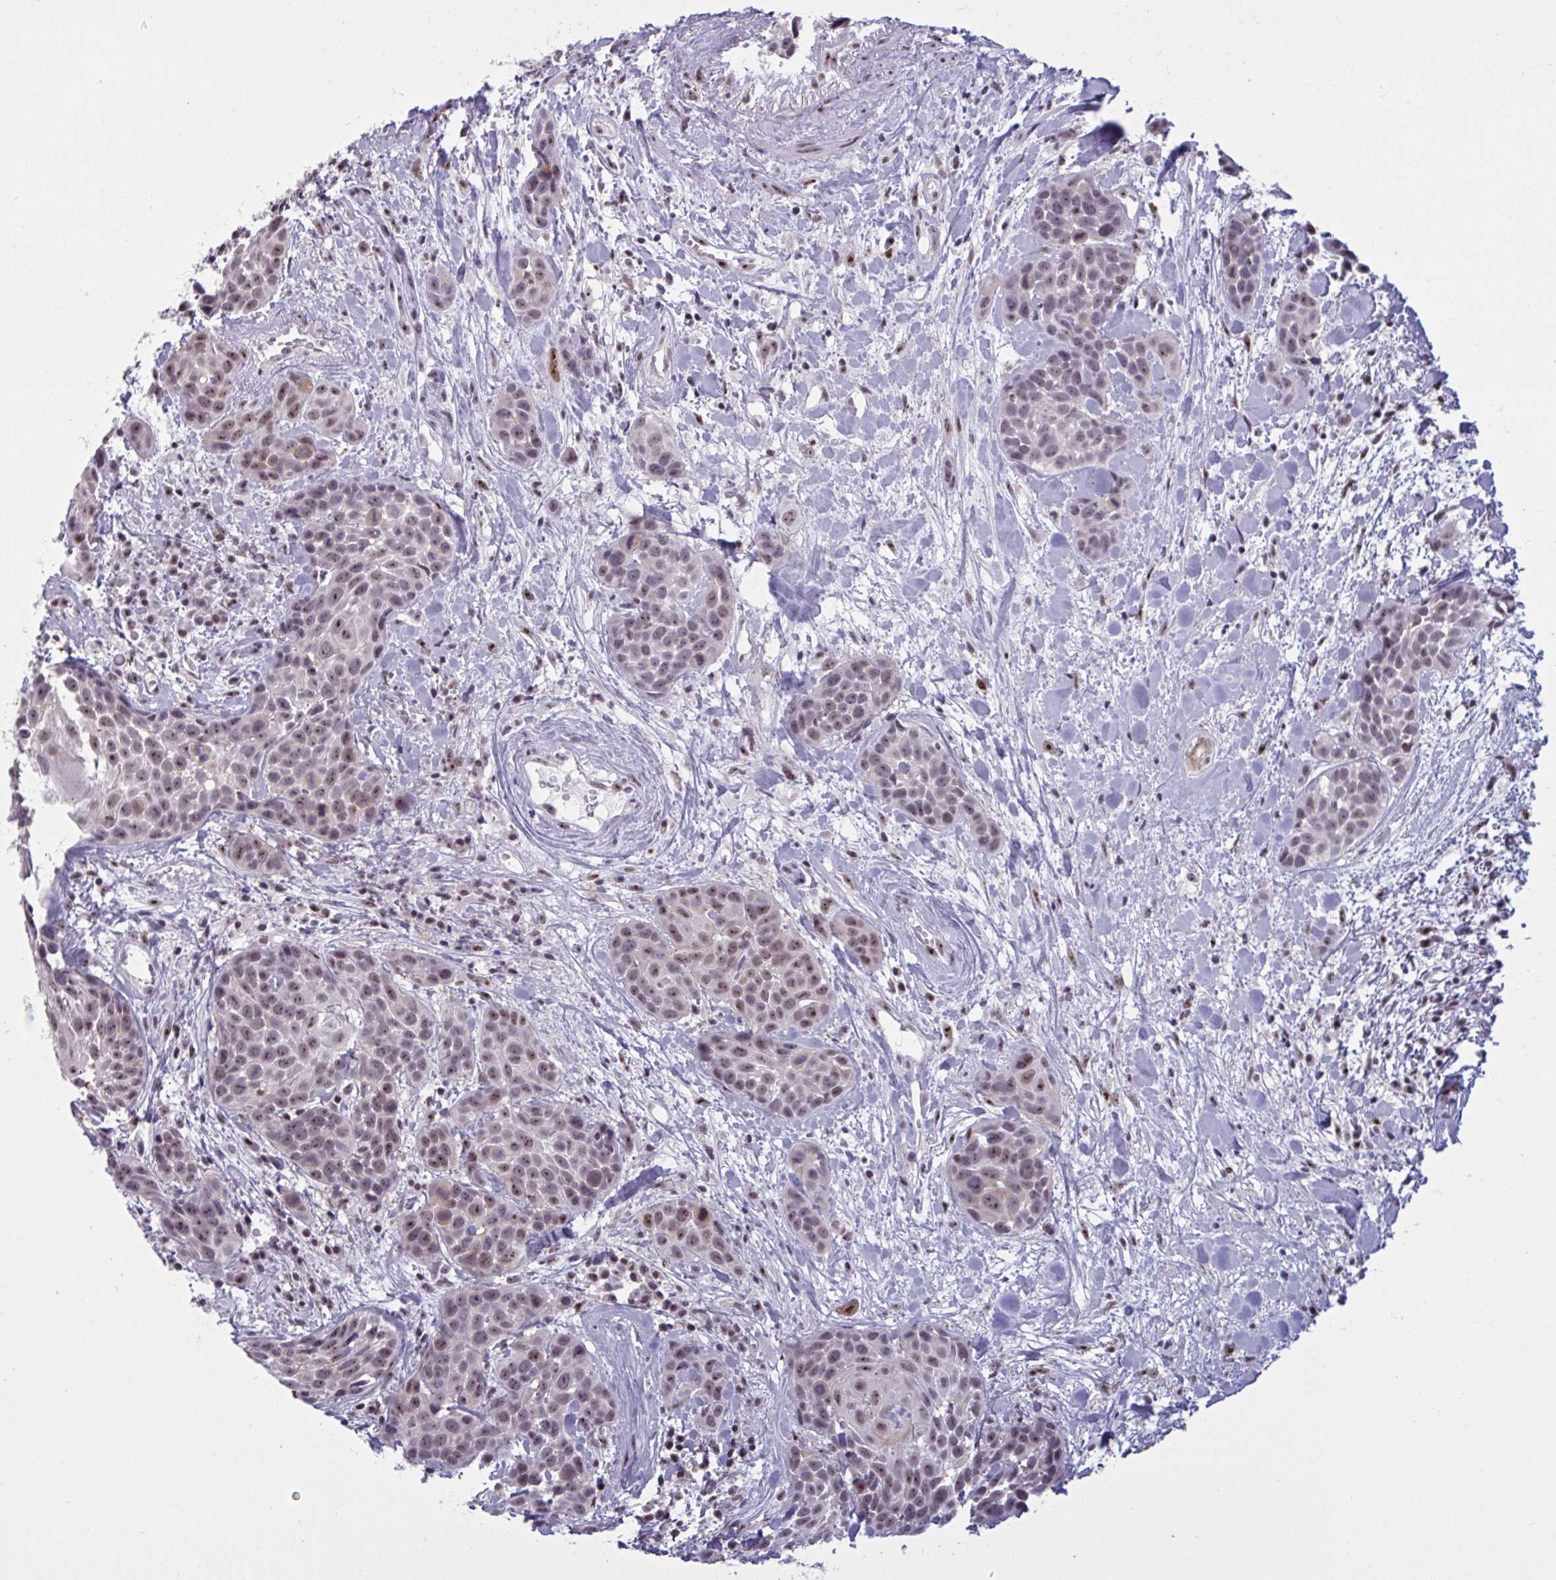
{"staining": {"intensity": "weak", "quantity": ">75%", "location": "nuclear"}, "tissue": "head and neck cancer", "cell_type": "Tumor cells", "image_type": "cancer", "snomed": [{"axis": "morphology", "description": "Squamous cell carcinoma, NOS"}, {"axis": "topography", "description": "Head-Neck"}], "caption": "Immunohistochemical staining of head and neck cancer (squamous cell carcinoma) exhibits low levels of weak nuclear positivity in about >75% of tumor cells. Nuclei are stained in blue.", "gene": "TGM6", "patient": {"sex": "female", "age": 50}}